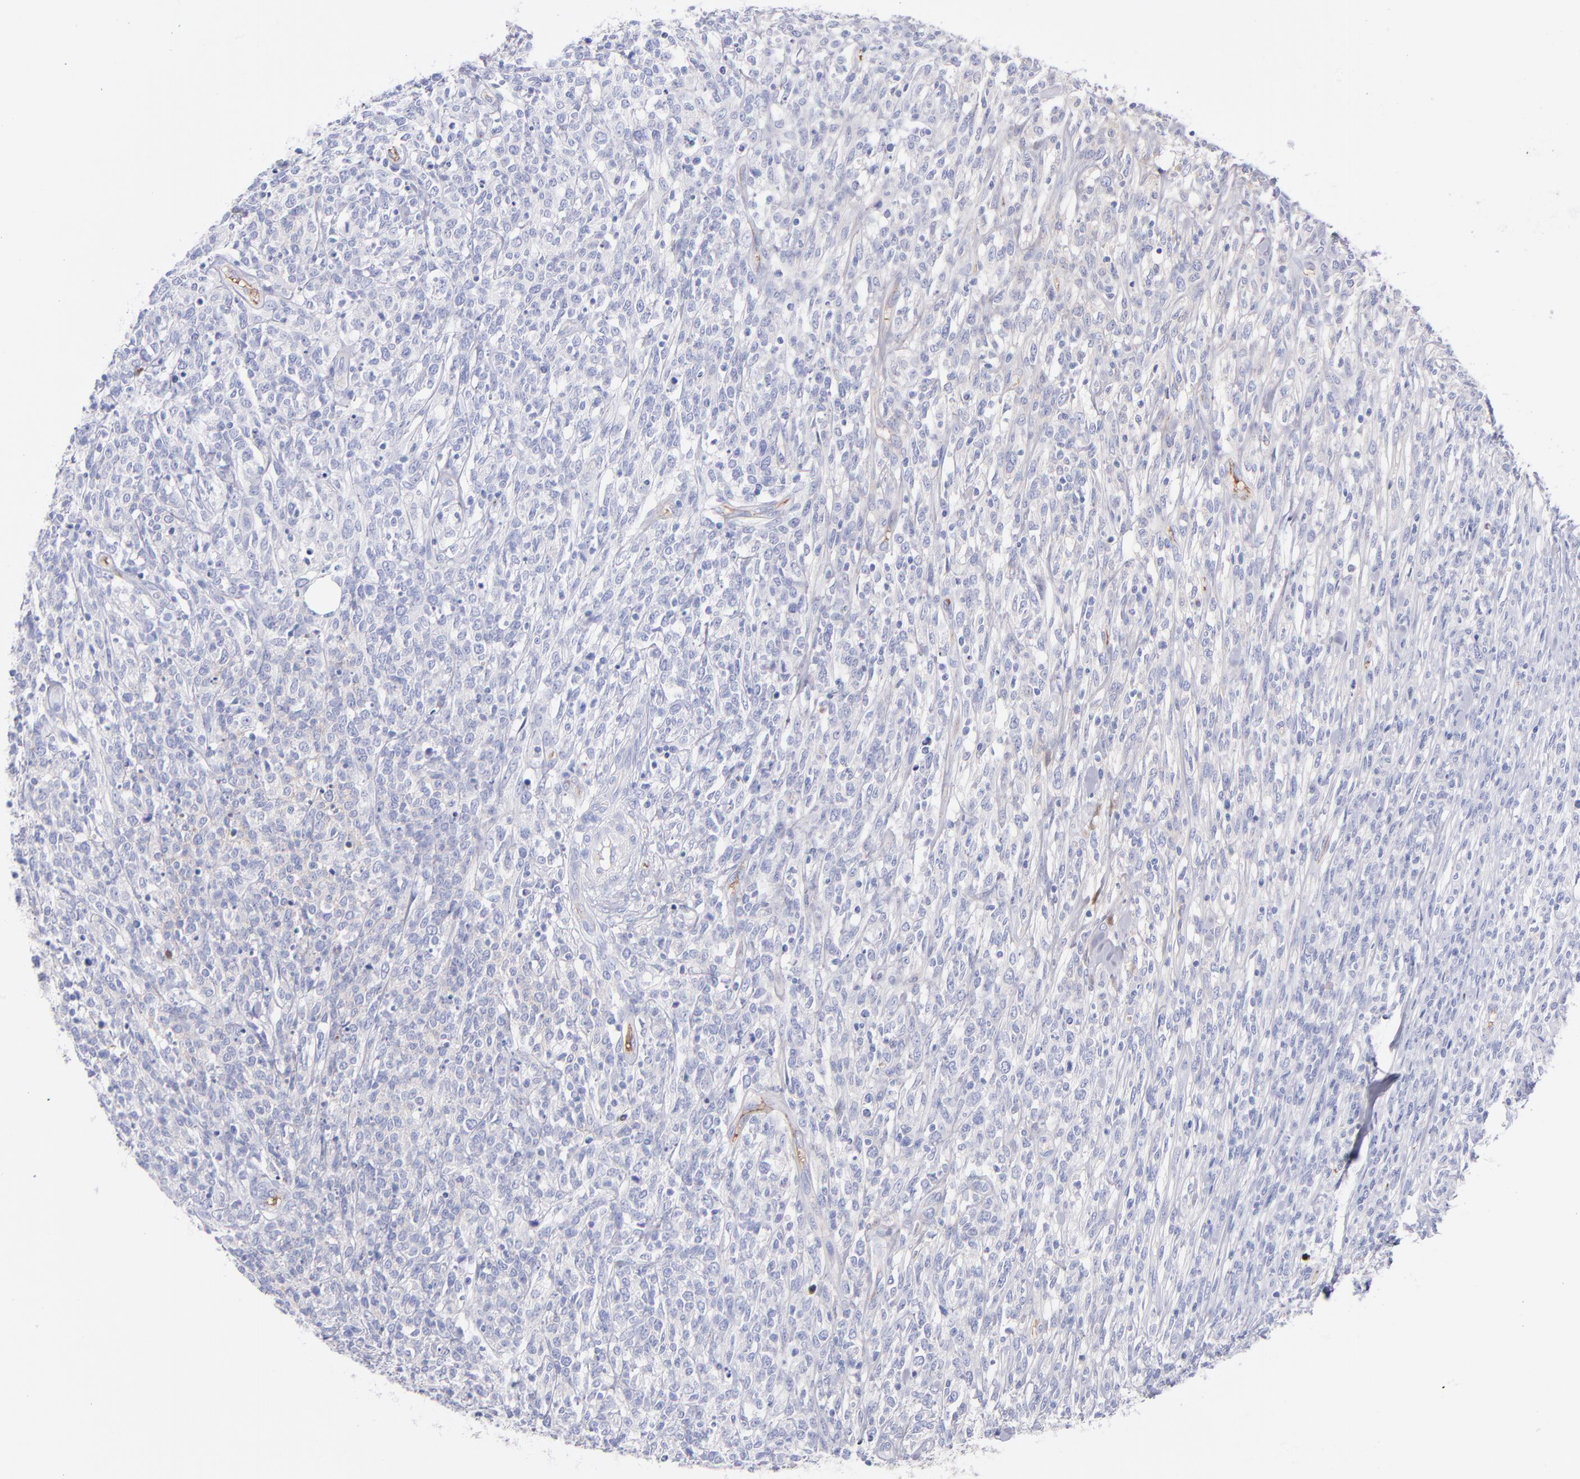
{"staining": {"intensity": "weak", "quantity": "<25%", "location": "cytoplasmic/membranous"}, "tissue": "lymphoma", "cell_type": "Tumor cells", "image_type": "cancer", "snomed": [{"axis": "morphology", "description": "Malignant lymphoma, non-Hodgkin's type, High grade"}, {"axis": "topography", "description": "Lymph node"}], "caption": "The photomicrograph demonstrates no staining of tumor cells in malignant lymphoma, non-Hodgkin's type (high-grade).", "gene": "HP", "patient": {"sex": "female", "age": 73}}